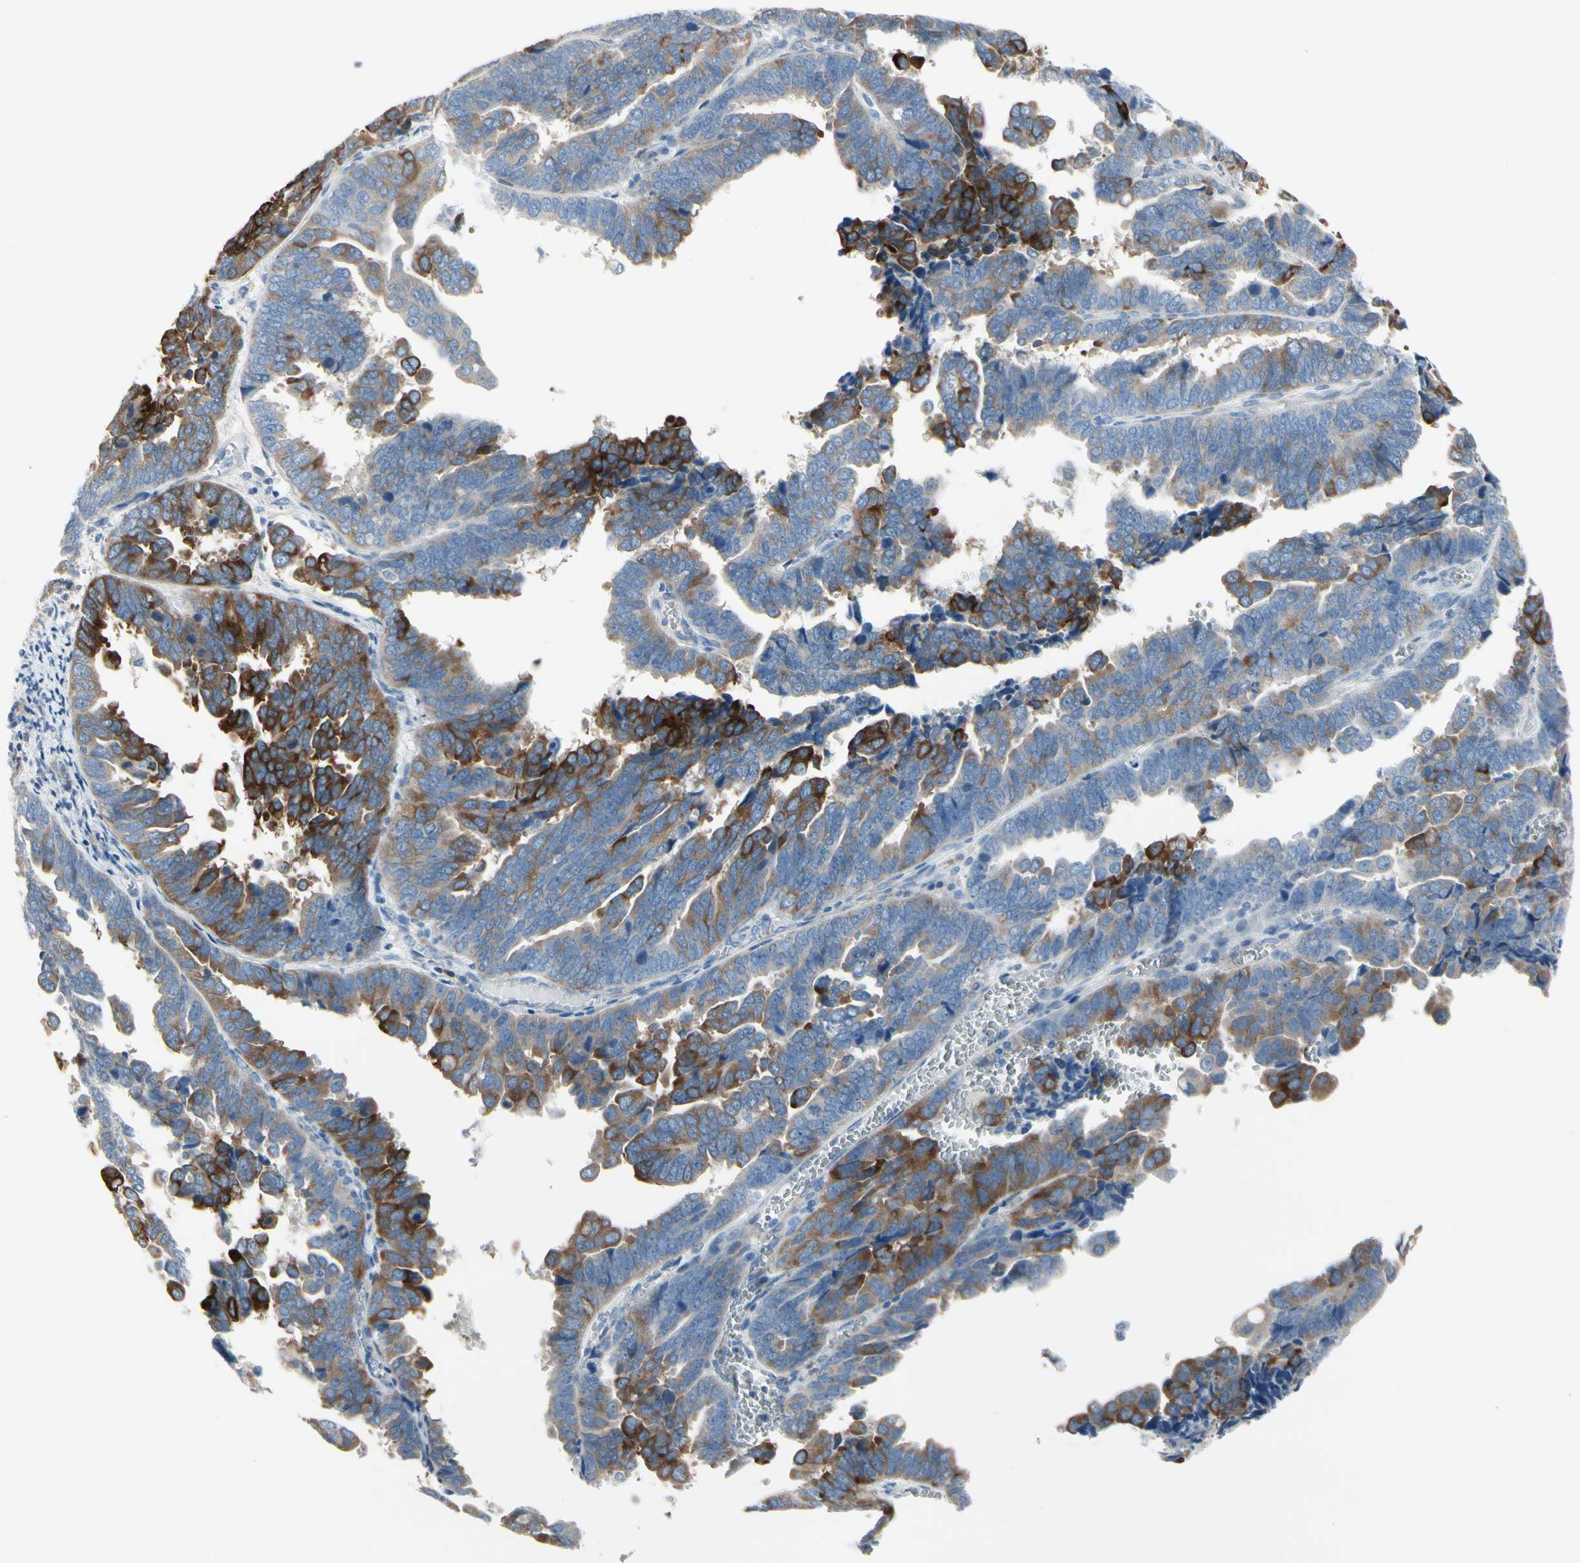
{"staining": {"intensity": "strong", "quantity": "<25%", "location": "cytoplasmic/membranous"}, "tissue": "endometrial cancer", "cell_type": "Tumor cells", "image_type": "cancer", "snomed": [{"axis": "morphology", "description": "Adenocarcinoma, NOS"}, {"axis": "topography", "description": "Endometrium"}], "caption": "The micrograph reveals immunohistochemical staining of endometrial adenocarcinoma. There is strong cytoplasmic/membranous staining is appreciated in approximately <25% of tumor cells.", "gene": "MAP2", "patient": {"sex": "female", "age": 75}}